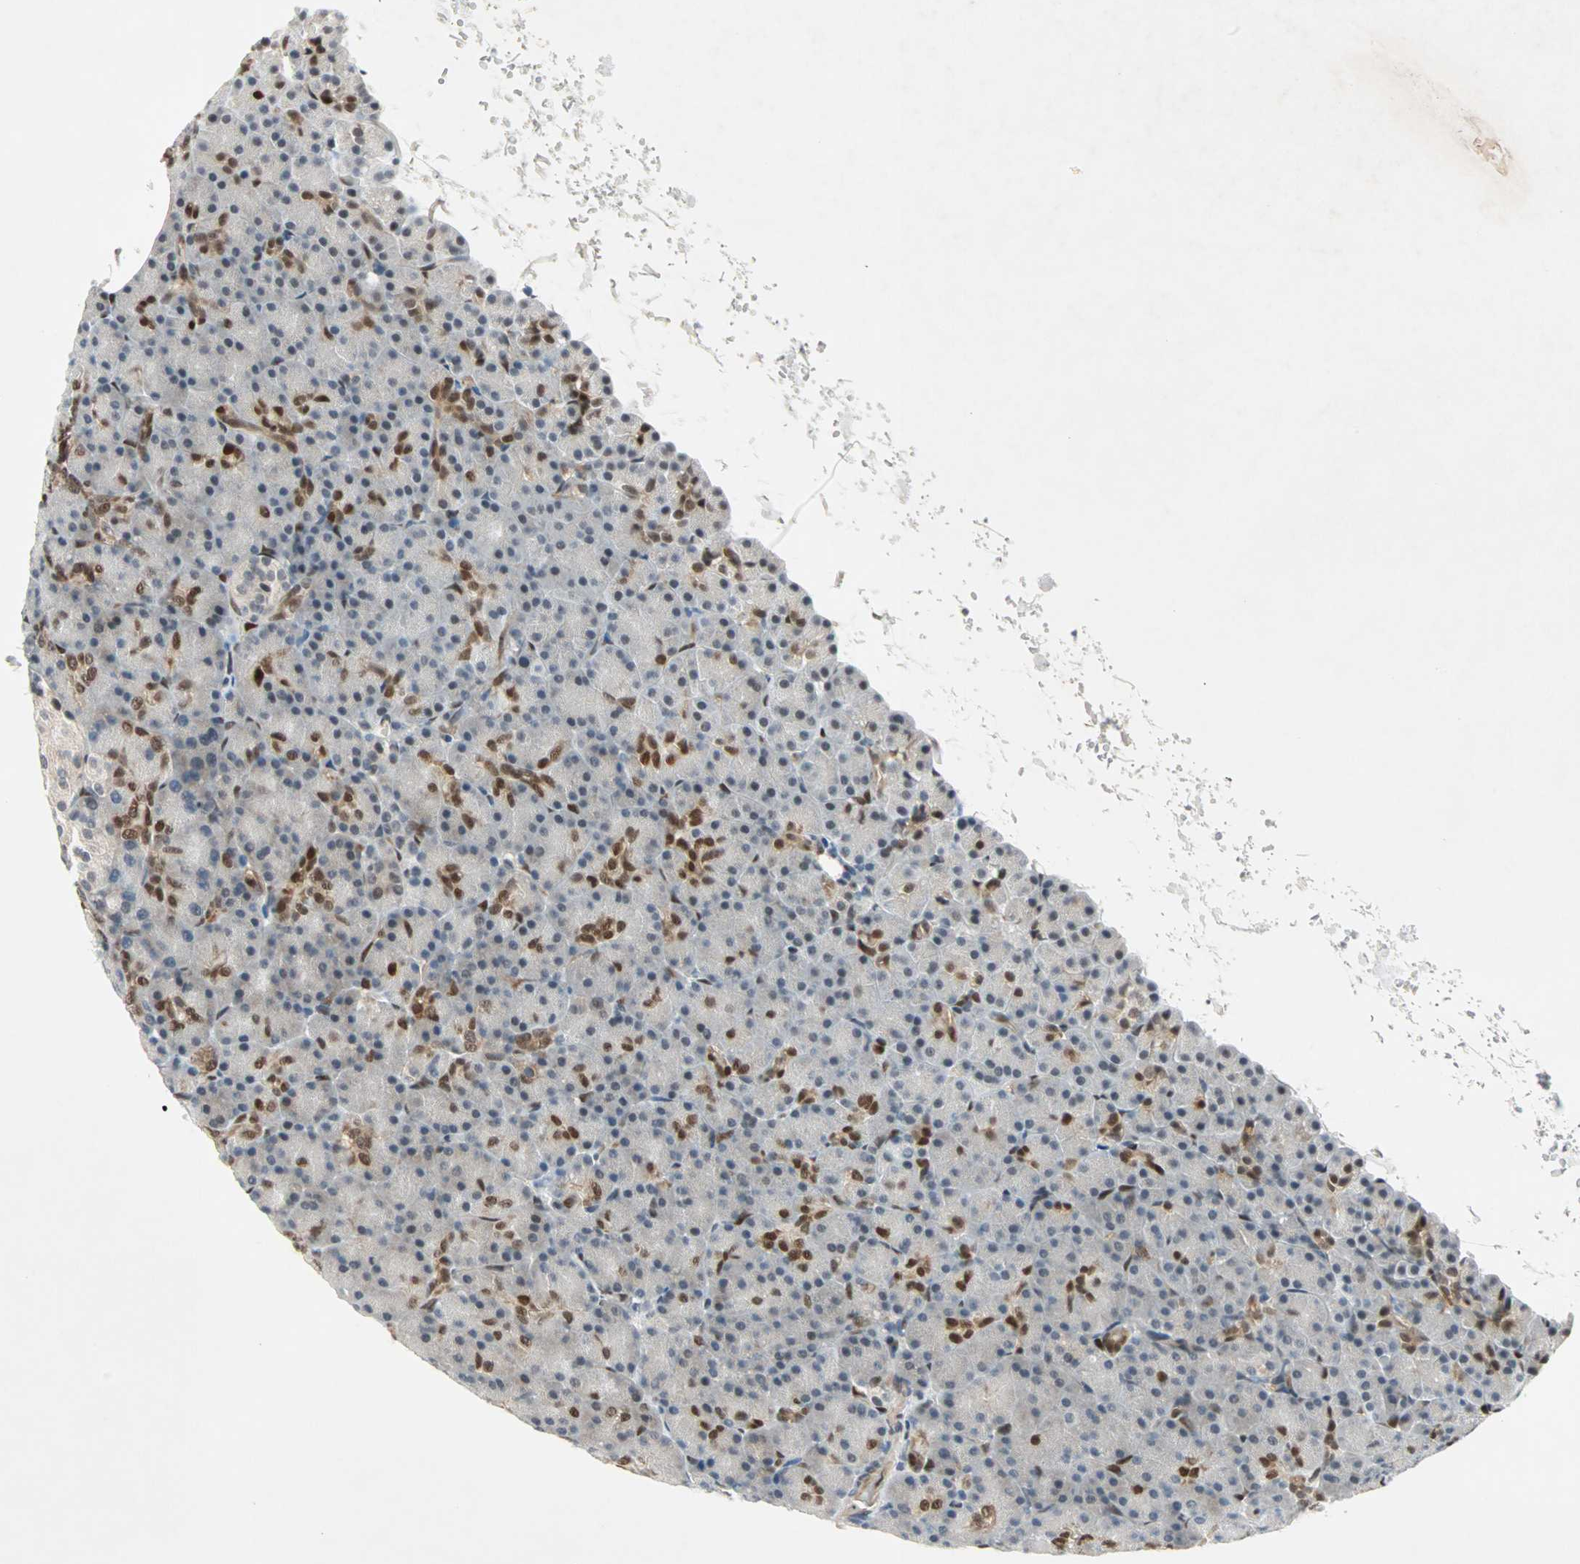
{"staining": {"intensity": "moderate", "quantity": "25%-75%", "location": "cytoplasmic/membranous,nuclear"}, "tissue": "pancreas", "cell_type": "Exocrine glandular cells", "image_type": "normal", "snomed": [{"axis": "morphology", "description": "Normal tissue, NOS"}, {"axis": "topography", "description": "Pancreas"}], "caption": "Protein expression analysis of benign pancreas exhibits moderate cytoplasmic/membranous,nuclear positivity in about 25%-75% of exocrine glandular cells. The protein is stained brown, and the nuclei are stained in blue (DAB (3,3'-diaminobenzidine) IHC with brightfield microscopy, high magnification).", "gene": "WWTR1", "patient": {"sex": "female", "age": 43}}